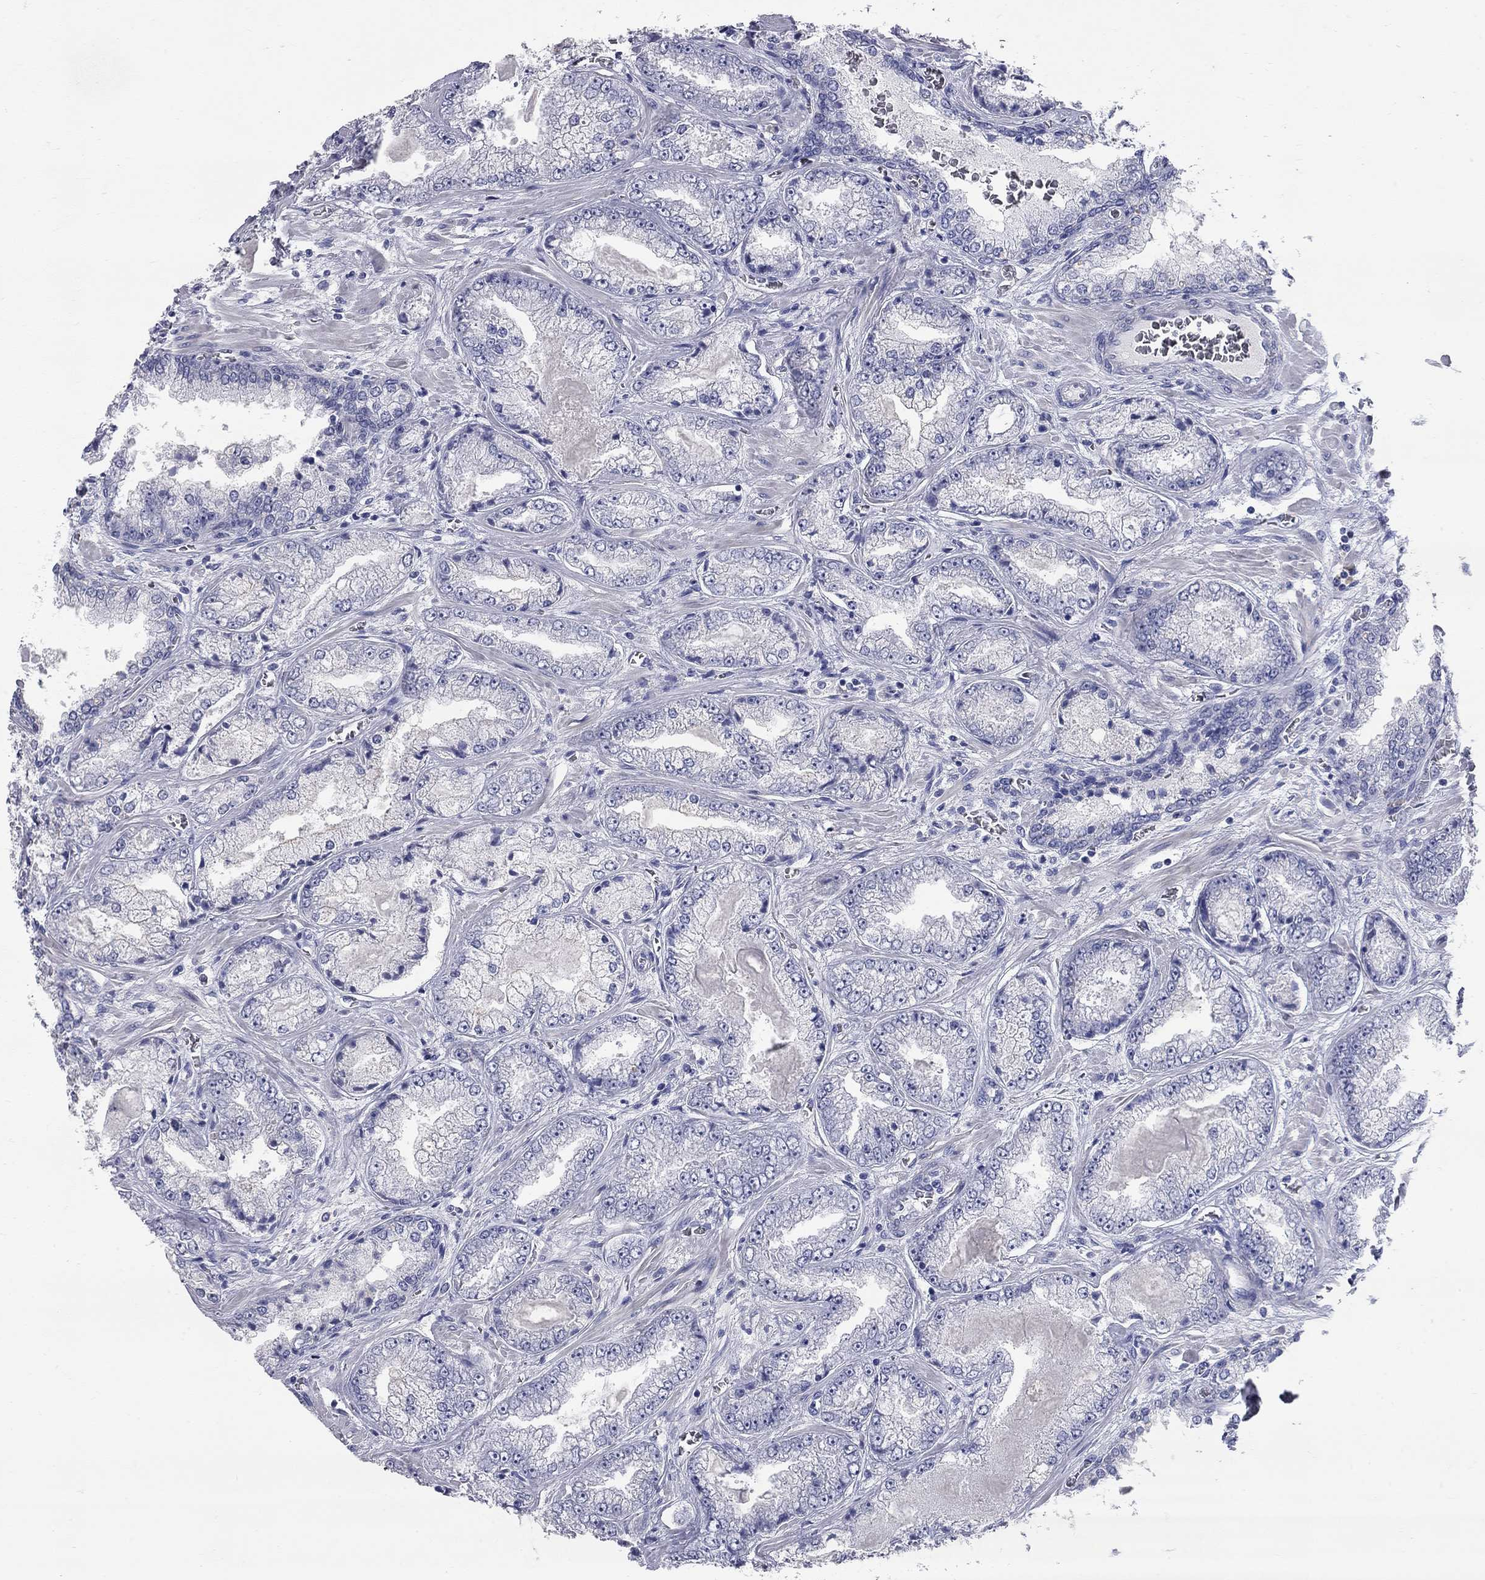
{"staining": {"intensity": "negative", "quantity": "none", "location": "none"}, "tissue": "prostate cancer", "cell_type": "Tumor cells", "image_type": "cancer", "snomed": [{"axis": "morphology", "description": "Adenocarcinoma, Low grade"}, {"axis": "topography", "description": "Prostate"}], "caption": "Immunohistochemistry (IHC) photomicrograph of neoplastic tissue: human adenocarcinoma (low-grade) (prostate) stained with DAB (3,3'-diaminobenzidine) shows no significant protein staining in tumor cells.", "gene": "SYT12", "patient": {"sex": "male", "age": 57}}